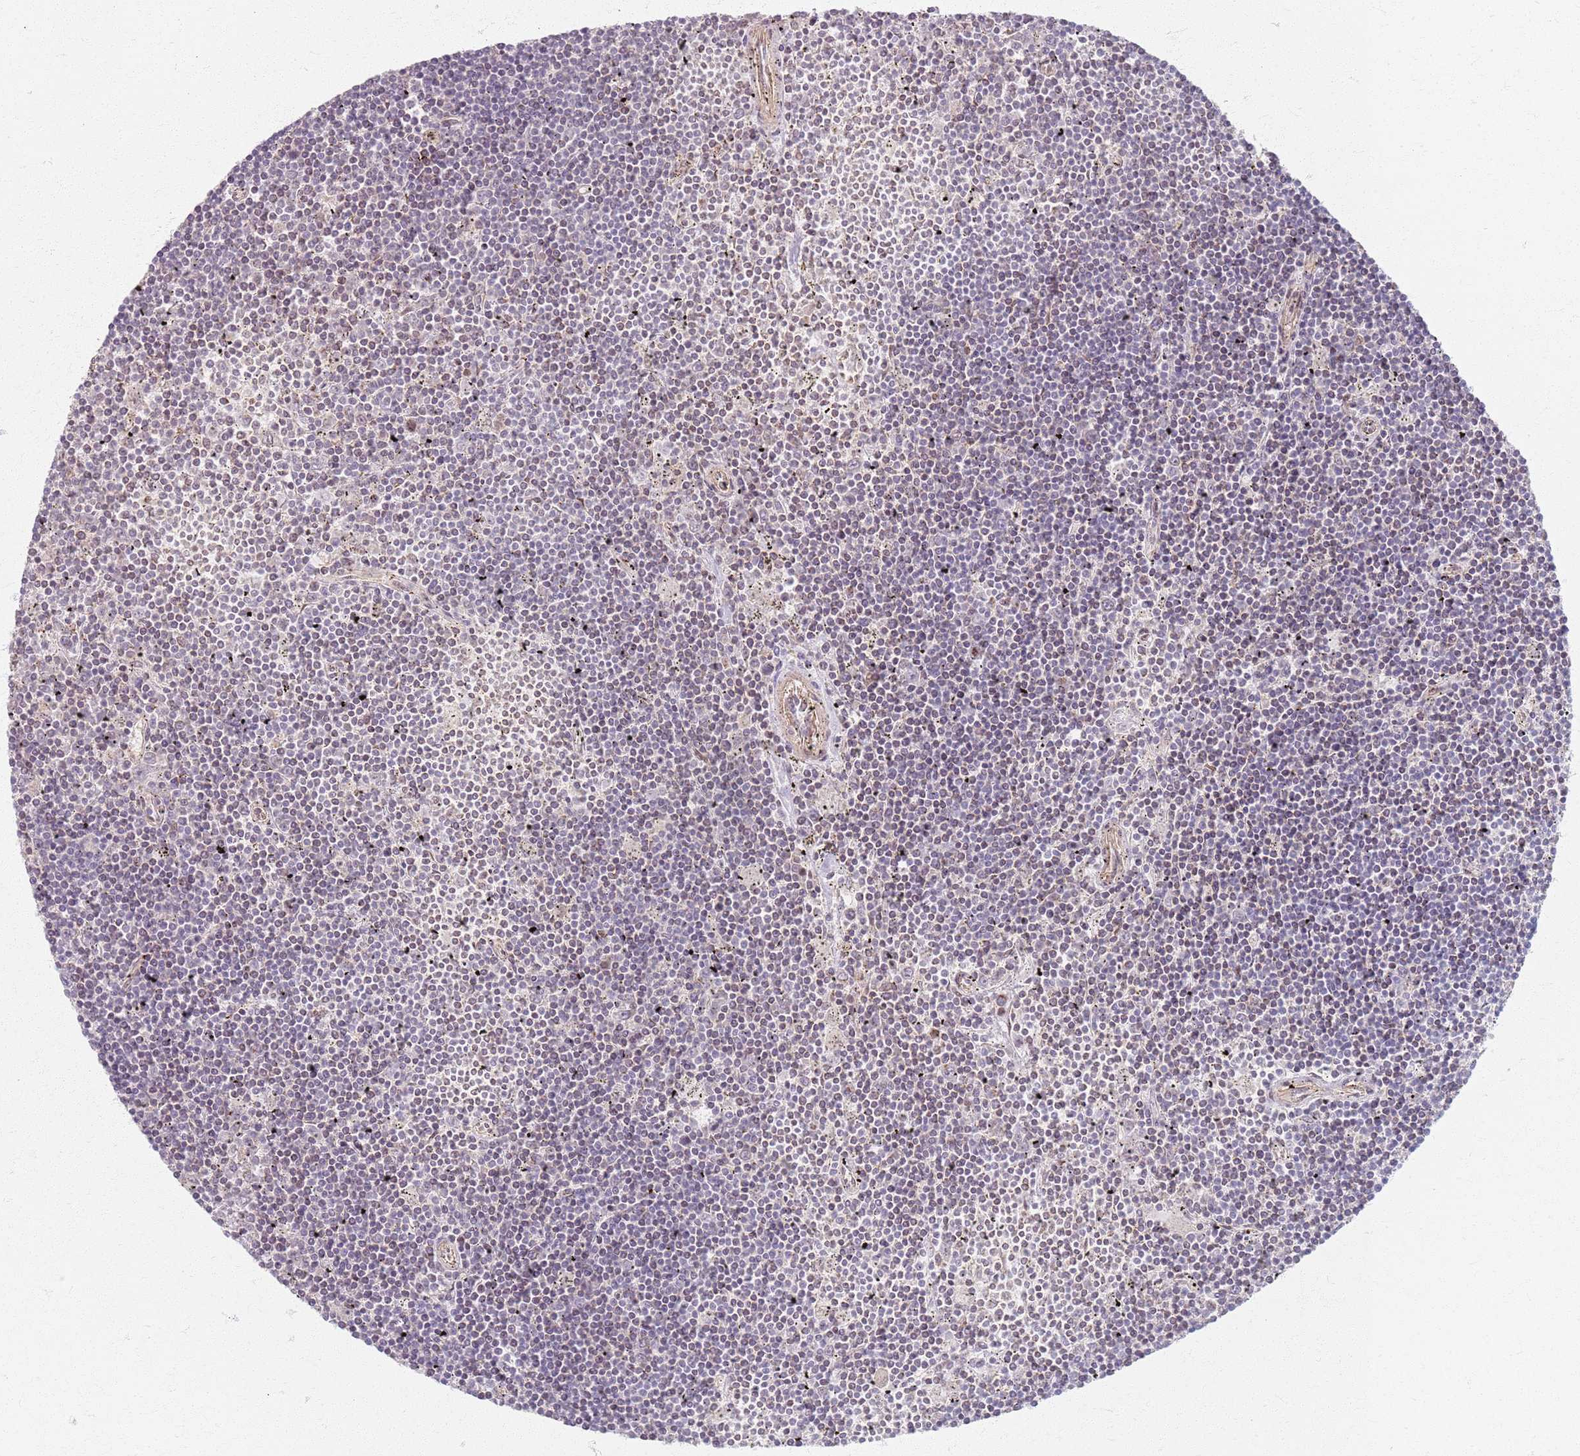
{"staining": {"intensity": "negative", "quantity": "none", "location": "none"}, "tissue": "lymphoma", "cell_type": "Tumor cells", "image_type": "cancer", "snomed": [{"axis": "morphology", "description": "Malignant lymphoma, non-Hodgkin's type, Low grade"}, {"axis": "topography", "description": "Spleen"}], "caption": "Tumor cells are negative for protein expression in human malignant lymphoma, non-Hodgkin's type (low-grade).", "gene": "KCNA5", "patient": {"sex": "male", "age": 76}}